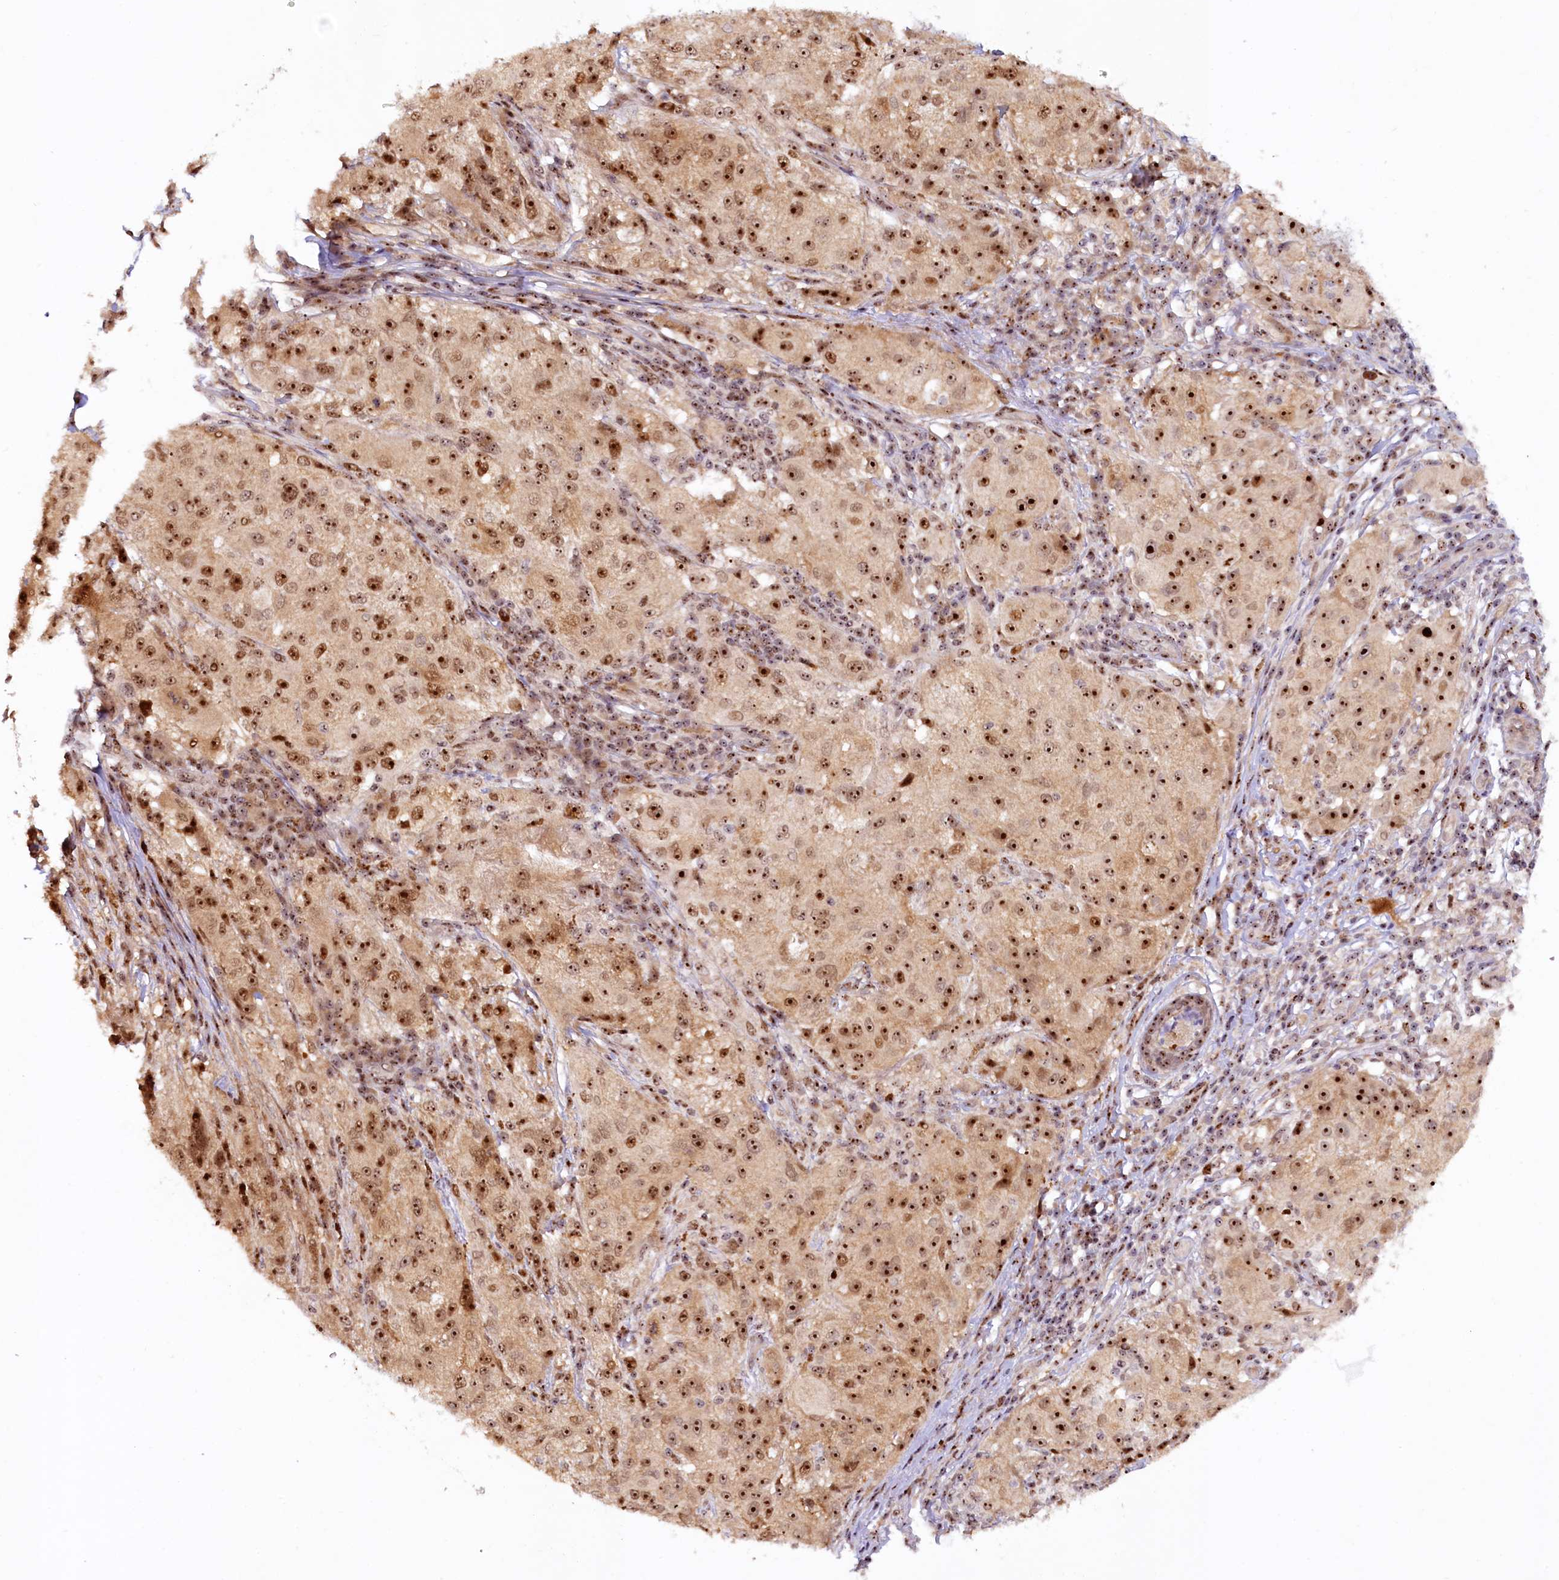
{"staining": {"intensity": "strong", "quantity": ">75%", "location": "nuclear"}, "tissue": "melanoma", "cell_type": "Tumor cells", "image_type": "cancer", "snomed": [{"axis": "morphology", "description": "Necrosis, NOS"}, {"axis": "morphology", "description": "Malignant melanoma, NOS"}, {"axis": "topography", "description": "Skin"}], "caption": "This is a histology image of immunohistochemistry (IHC) staining of malignant melanoma, which shows strong positivity in the nuclear of tumor cells.", "gene": "TCOF1", "patient": {"sex": "female", "age": 87}}